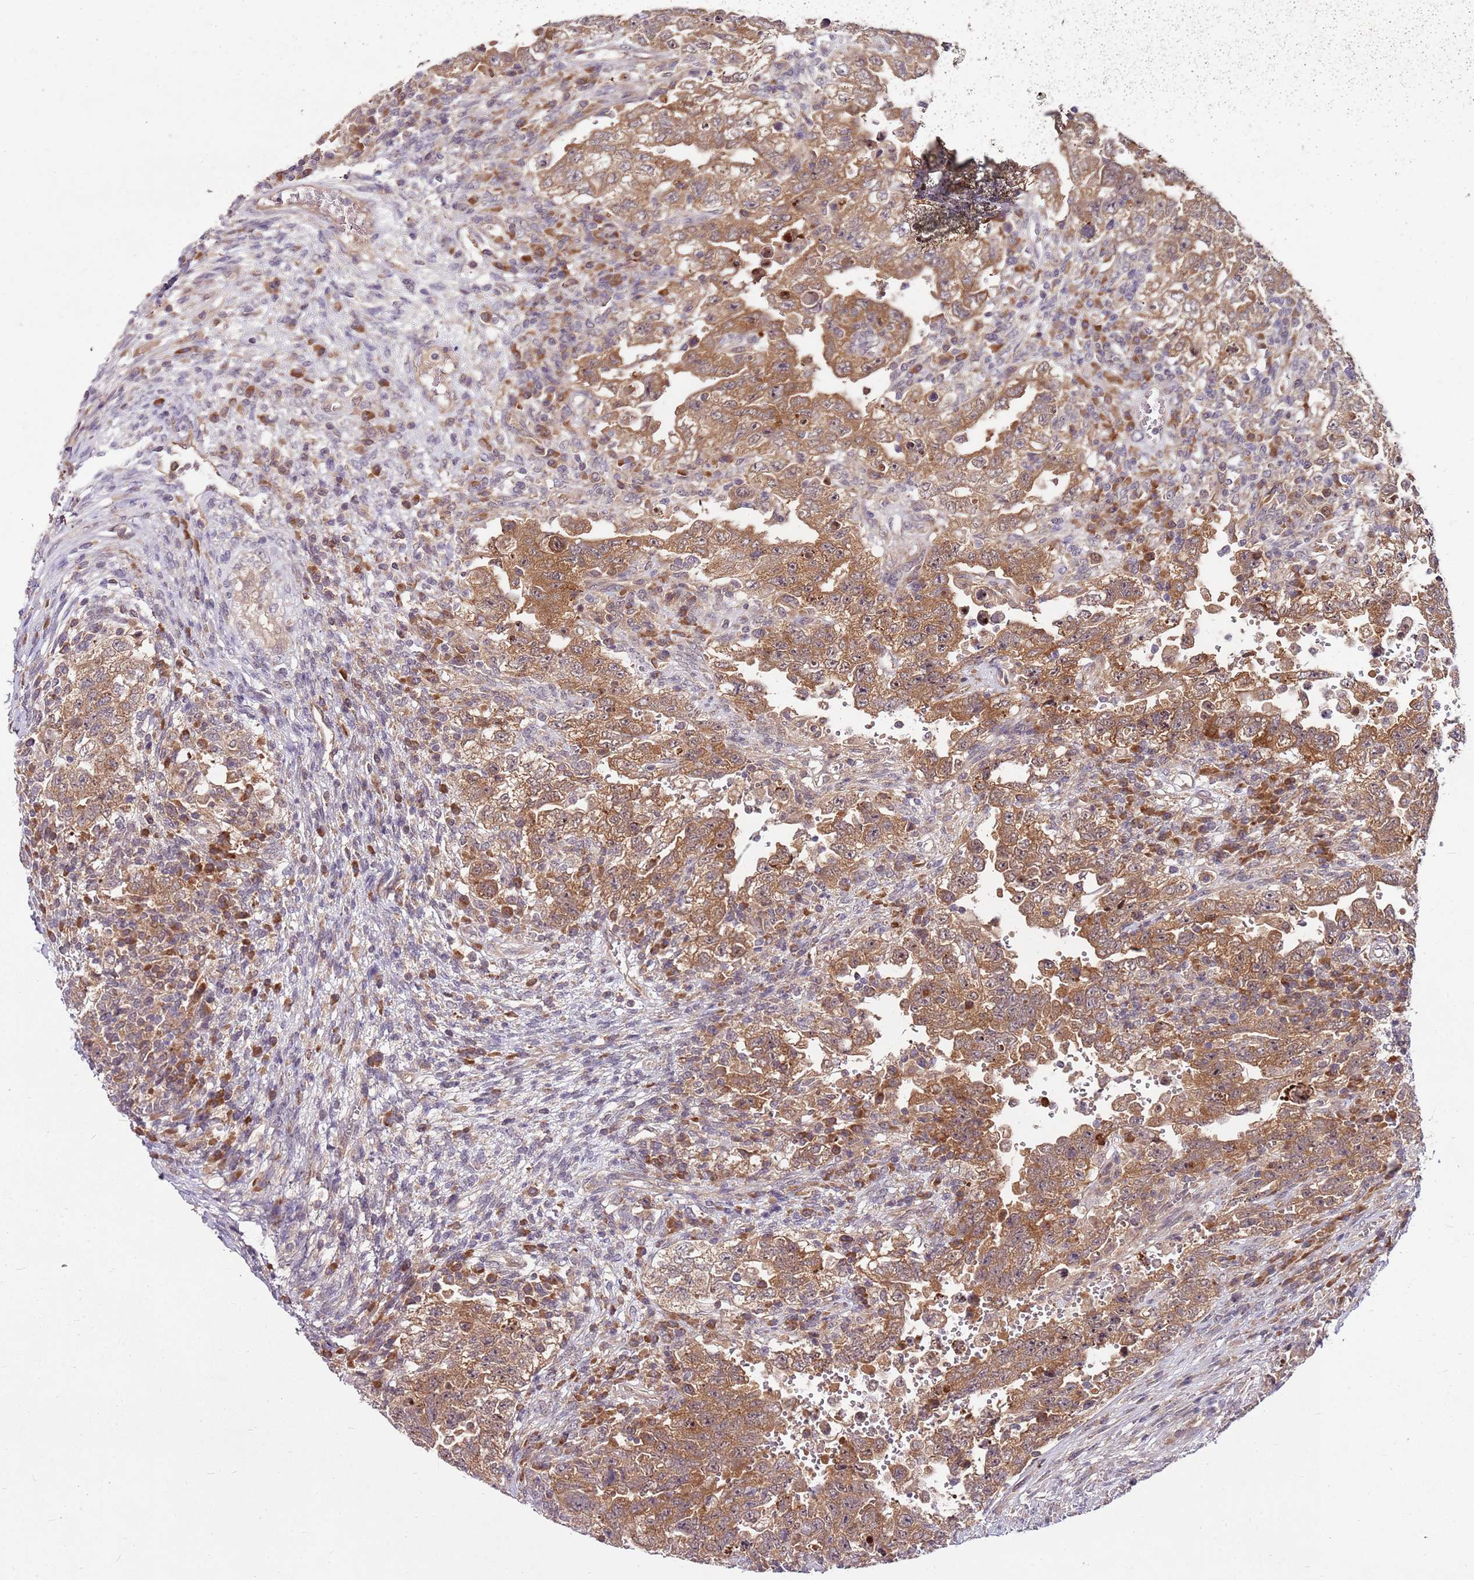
{"staining": {"intensity": "moderate", "quantity": ">75%", "location": "cytoplasmic/membranous"}, "tissue": "testis cancer", "cell_type": "Tumor cells", "image_type": "cancer", "snomed": [{"axis": "morphology", "description": "Carcinoma, Embryonal, NOS"}, {"axis": "topography", "description": "Testis"}], "caption": "Moderate cytoplasmic/membranous expression is present in approximately >75% of tumor cells in testis cancer.", "gene": "FBXL22", "patient": {"sex": "male", "age": 26}}